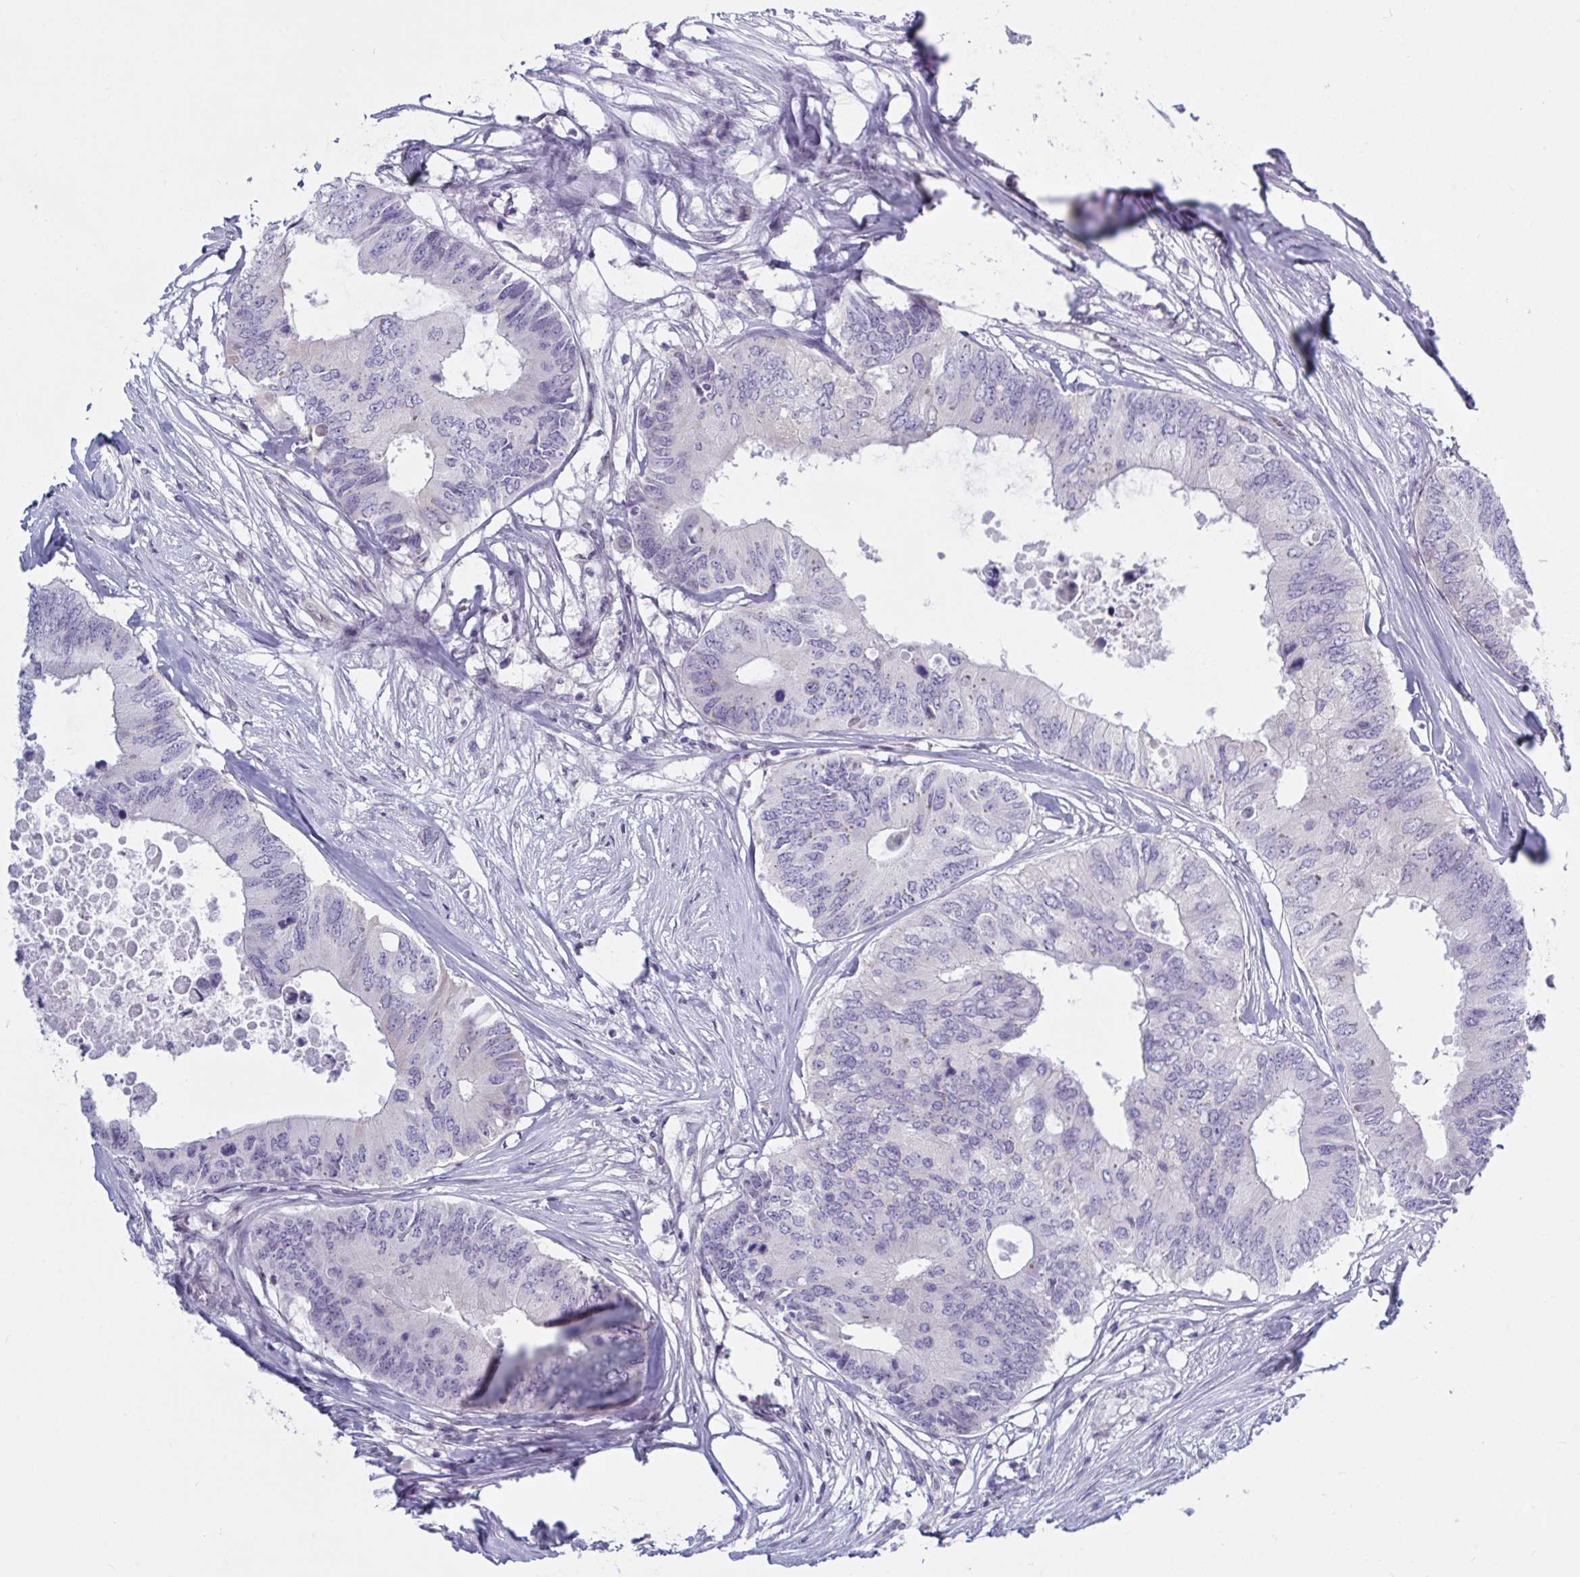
{"staining": {"intensity": "negative", "quantity": "none", "location": "none"}, "tissue": "colorectal cancer", "cell_type": "Tumor cells", "image_type": "cancer", "snomed": [{"axis": "morphology", "description": "Adenocarcinoma, NOS"}, {"axis": "topography", "description": "Colon"}], "caption": "This is an immunohistochemistry histopathology image of colorectal cancer. There is no staining in tumor cells.", "gene": "TANK", "patient": {"sex": "male", "age": 71}}